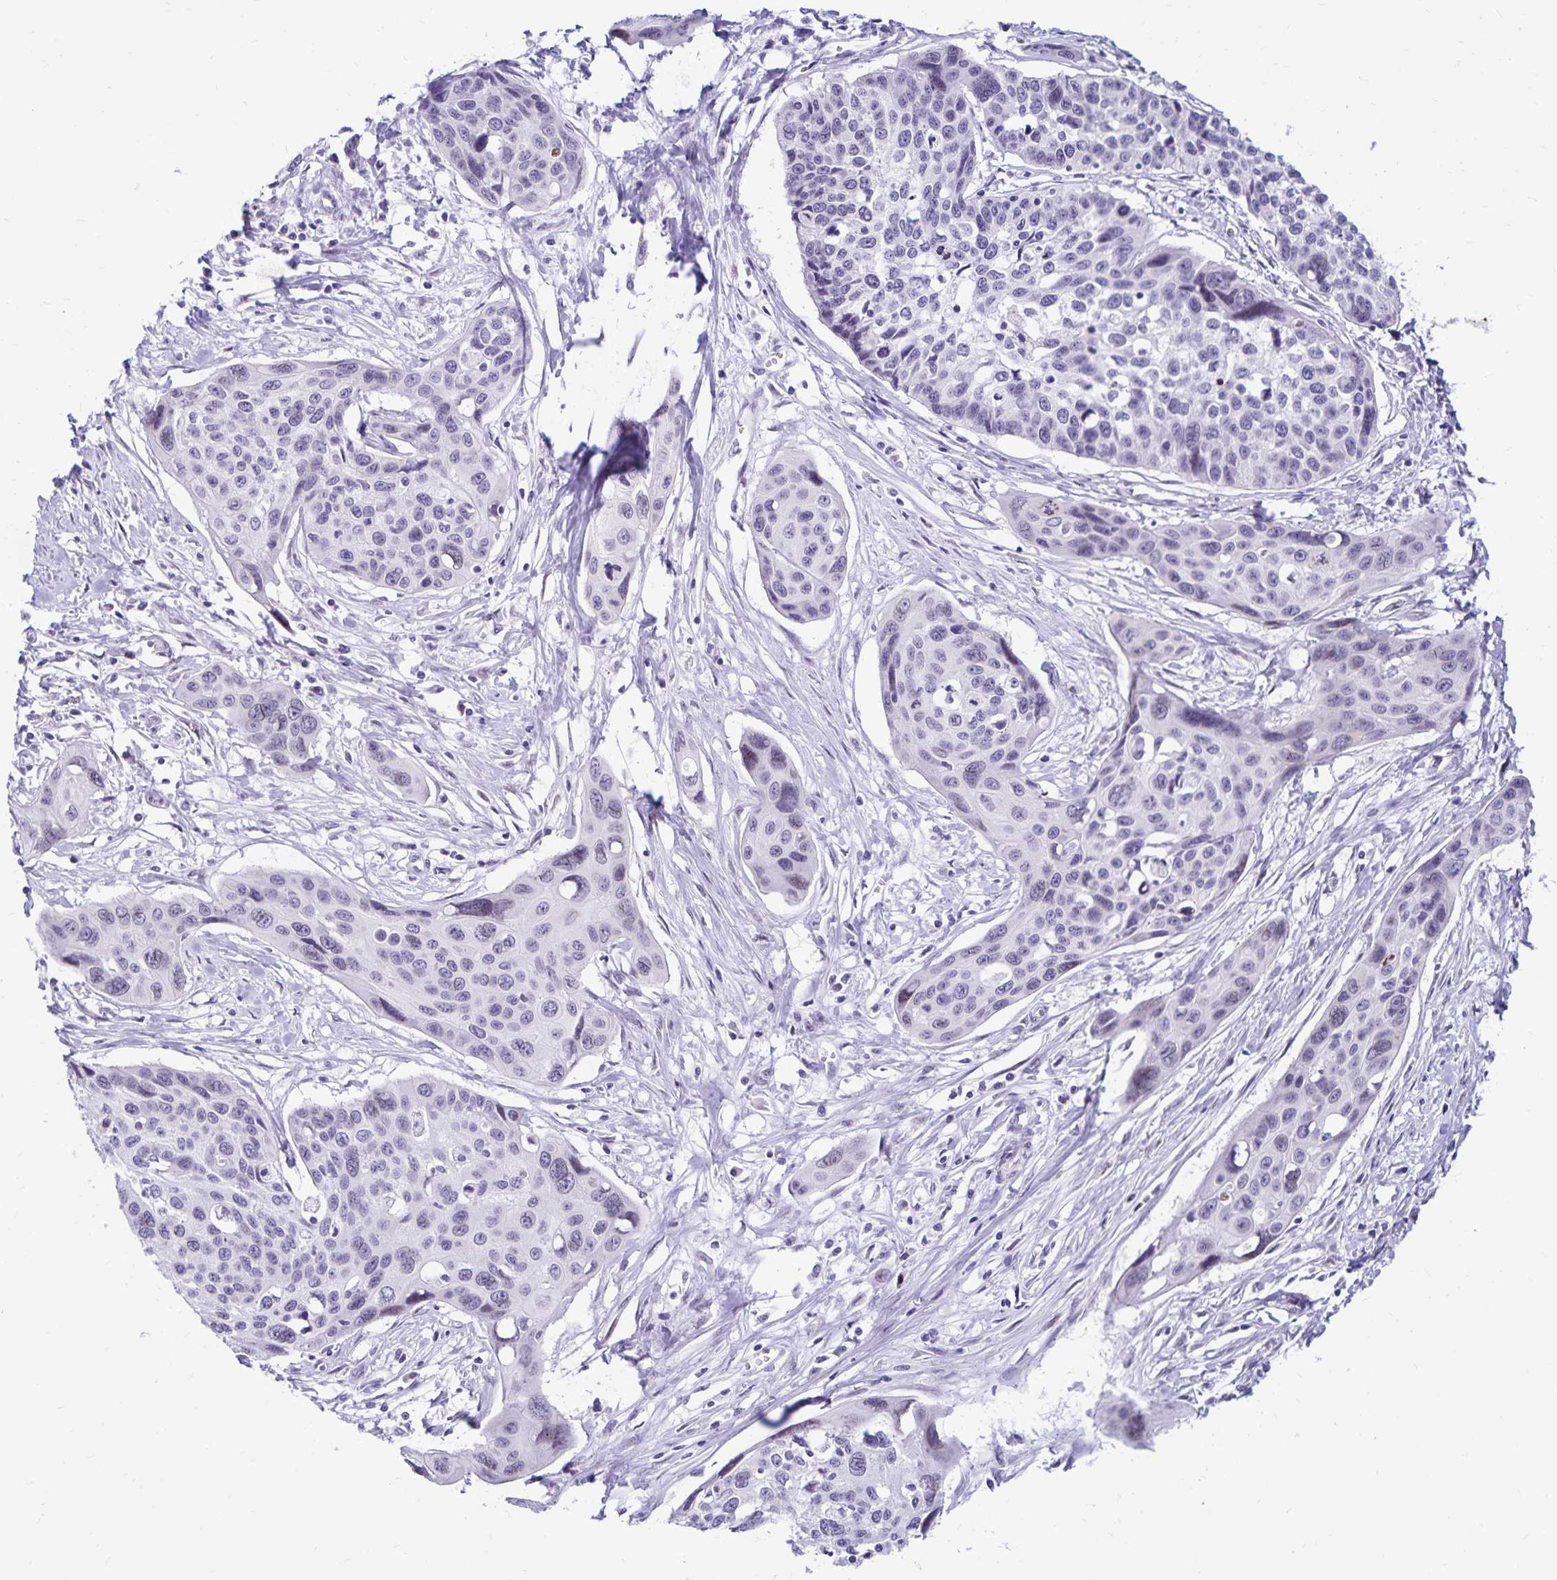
{"staining": {"intensity": "negative", "quantity": "none", "location": "none"}, "tissue": "cervical cancer", "cell_type": "Tumor cells", "image_type": "cancer", "snomed": [{"axis": "morphology", "description": "Squamous cell carcinoma, NOS"}, {"axis": "topography", "description": "Cervix"}], "caption": "Squamous cell carcinoma (cervical) was stained to show a protein in brown. There is no significant positivity in tumor cells.", "gene": "FAM166C", "patient": {"sex": "female", "age": 31}}